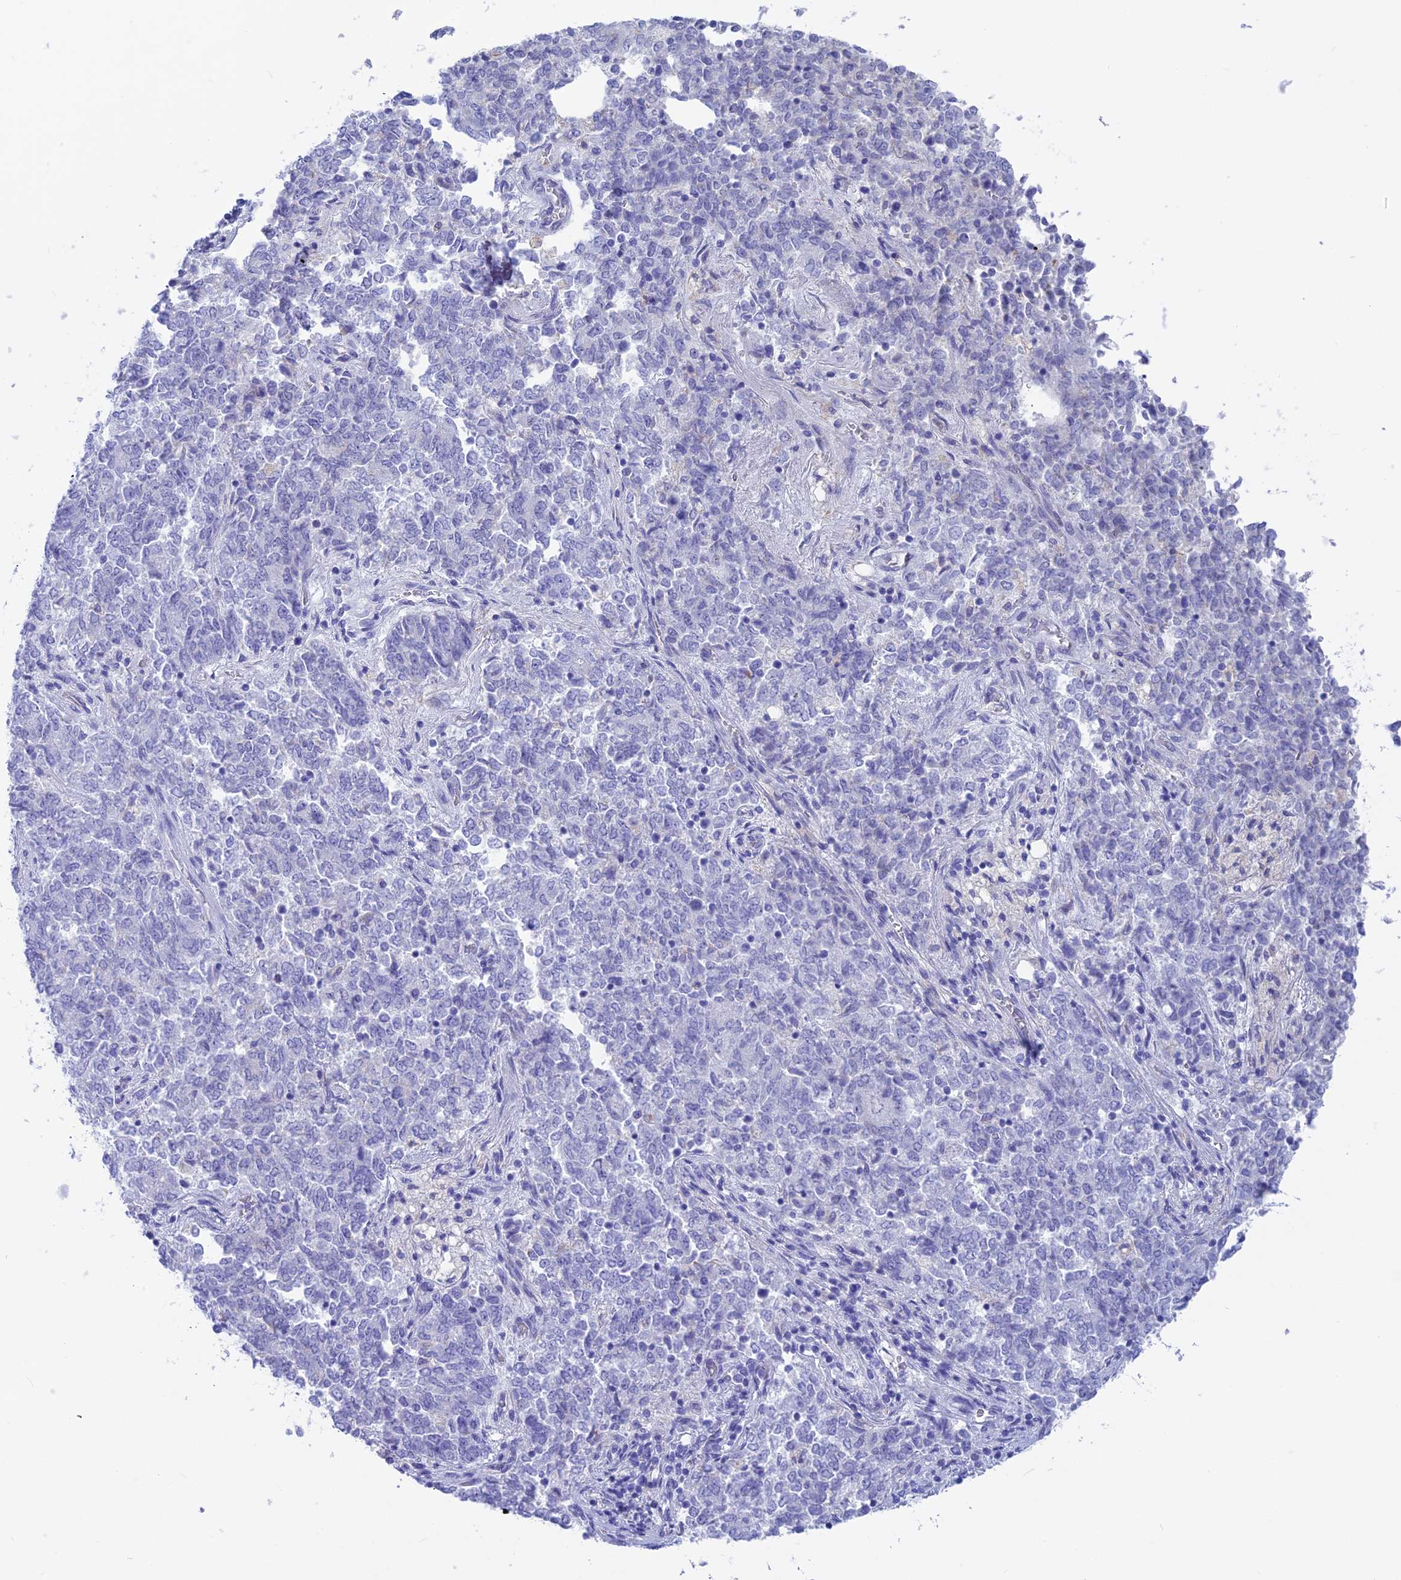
{"staining": {"intensity": "negative", "quantity": "none", "location": "none"}, "tissue": "endometrial cancer", "cell_type": "Tumor cells", "image_type": "cancer", "snomed": [{"axis": "morphology", "description": "Adenocarcinoma, NOS"}, {"axis": "topography", "description": "Endometrium"}], "caption": "Adenocarcinoma (endometrial) was stained to show a protein in brown. There is no significant positivity in tumor cells. Brightfield microscopy of immunohistochemistry (IHC) stained with DAB (brown) and hematoxylin (blue), captured at high magnification.", "gene": "GNGT2", "patient": {"sex": "female", "age": 80}}